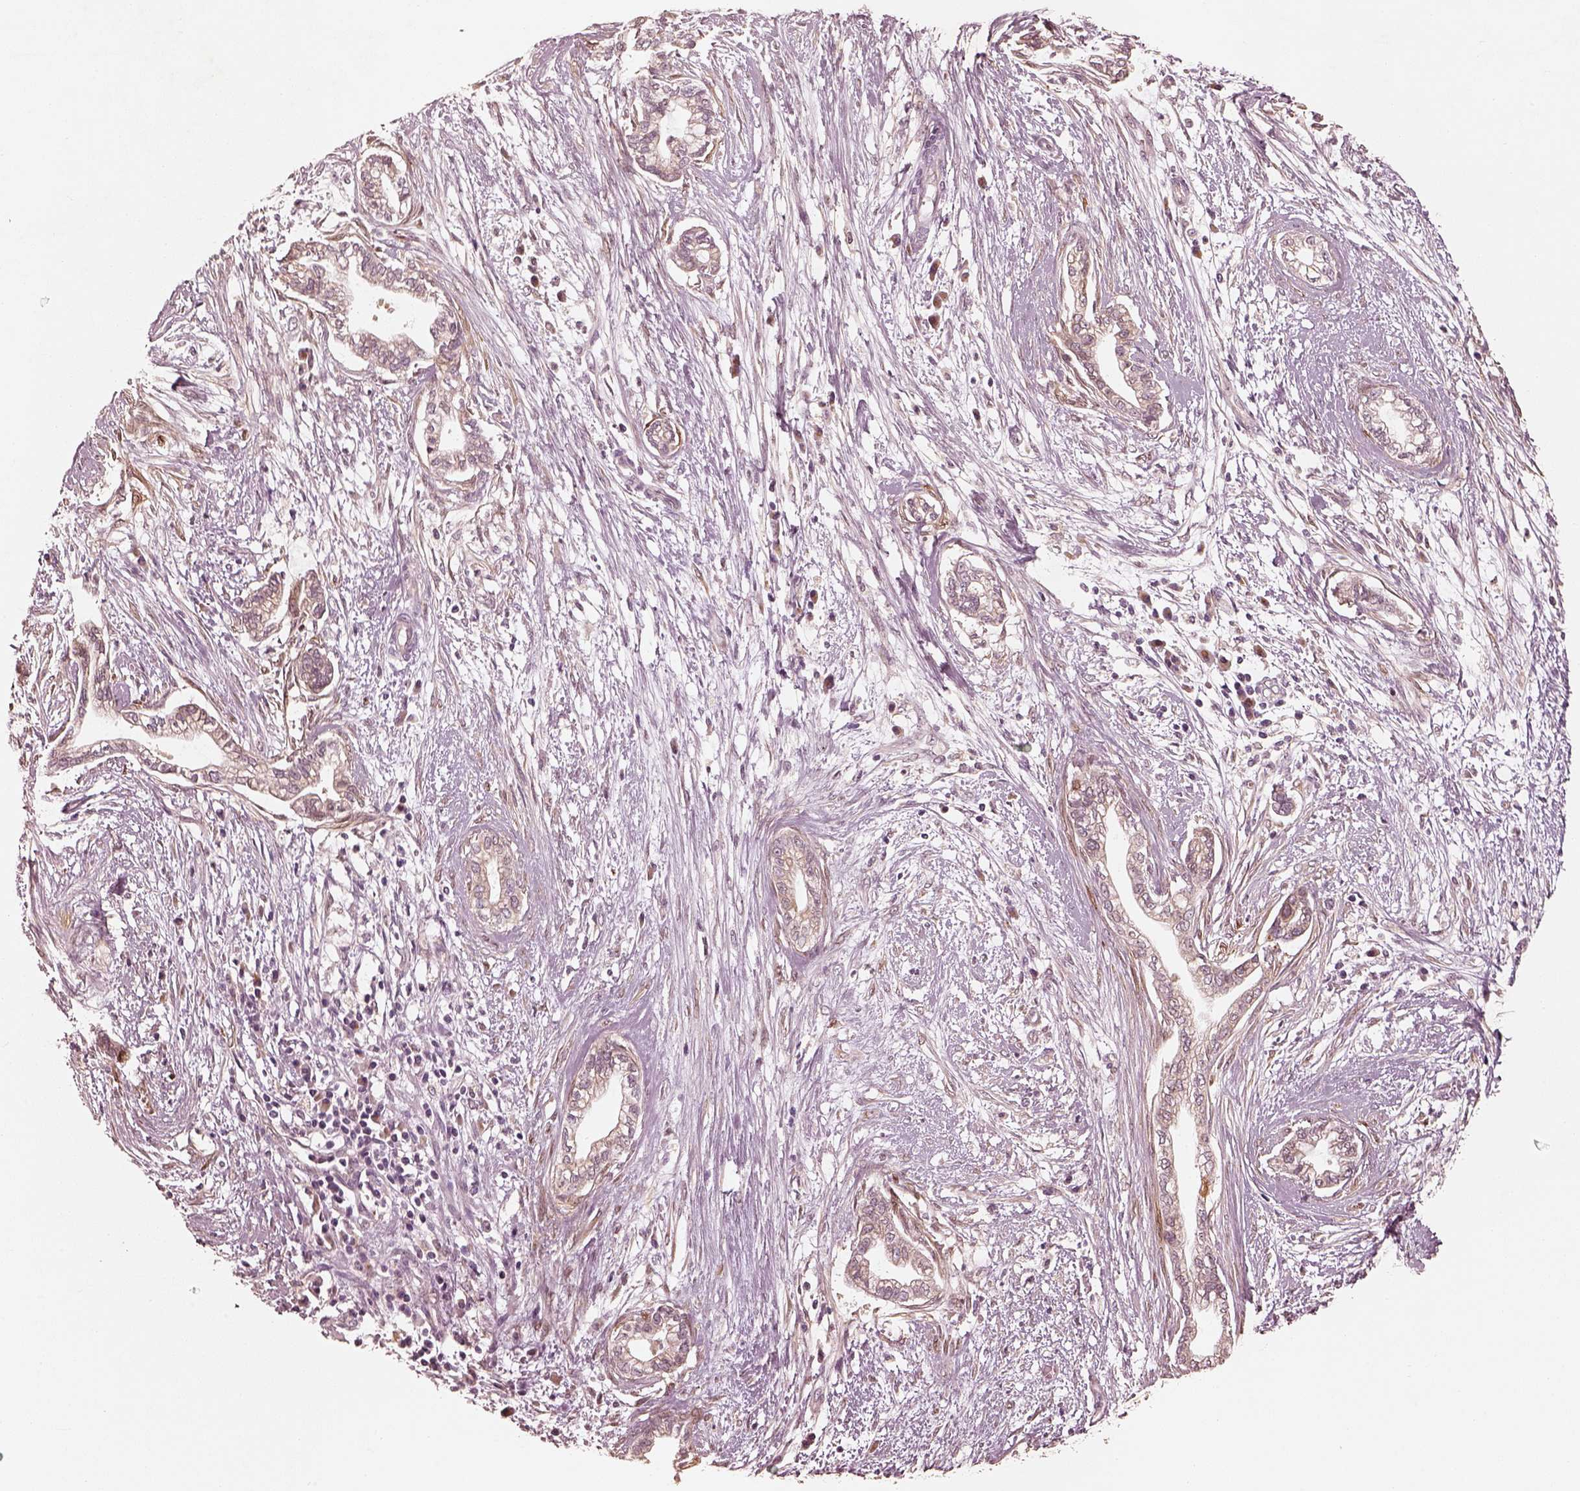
{"staining": {"intensity": "weak", "quantity": ">75%", "location": "cytoplasmic/membranous"}, "tissue": "cervical cancer", "cell_type": "Tumor cells", "image_type": "cancer", "snomed": [{"axis": "morphology", "description": "Adenocarcinoma, NOS"}, {"axis": "topography", "description": "Cervix"}], "caption": "DAB immunohistochemical staining of human cervical cancer displays weak cytoplasmic/membranous protein expression in about >75% of tumor cells.", "gene": "WLS", "patient": {"sex": "female", "age": 62}}